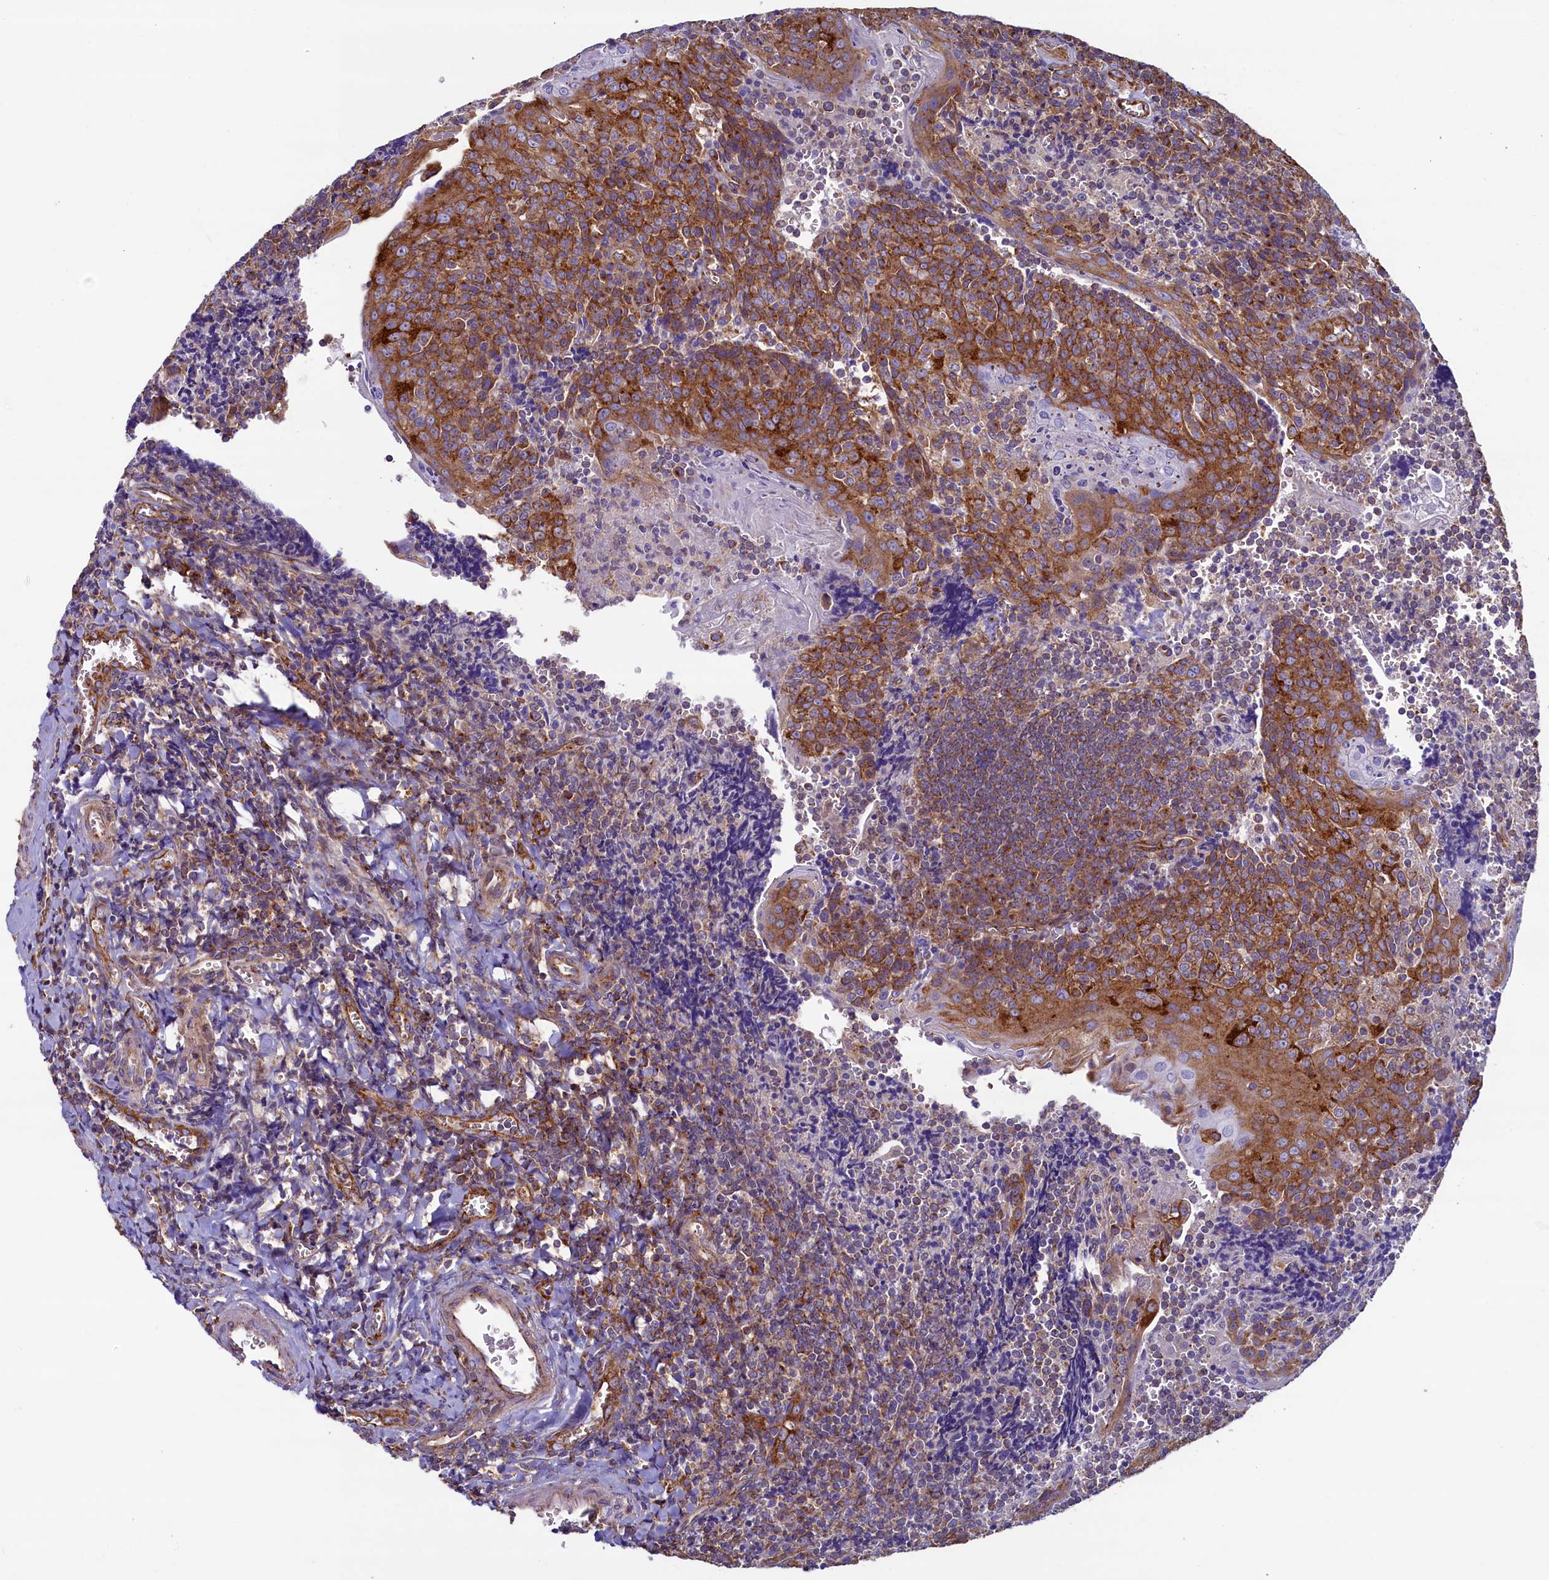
{"staining": {"intensity": "moderate", "quantity": ">75%", "location": "cytoplasmic/membranous"}, "tissue": "tonsil", "cell_type": "Germinal center cells", "image_type": "normal", "snomed": [{"axis": "morphology", "description": "Normal tissue, NOS"}, {"axis": "topography", "description": "Tonsil"}], "caption": "DAB immunohistochemical staining of benign human tonsil reveals moderate cytoplasmic/membranous protein positivity in about >75% of germinal center cells. (Stains: DAB in brown, nuclei in blue, Microscopy: brightfield microscopy at high magnification).", "gene": "GPR21", "patient": {"sex": "male", "age": 27}}